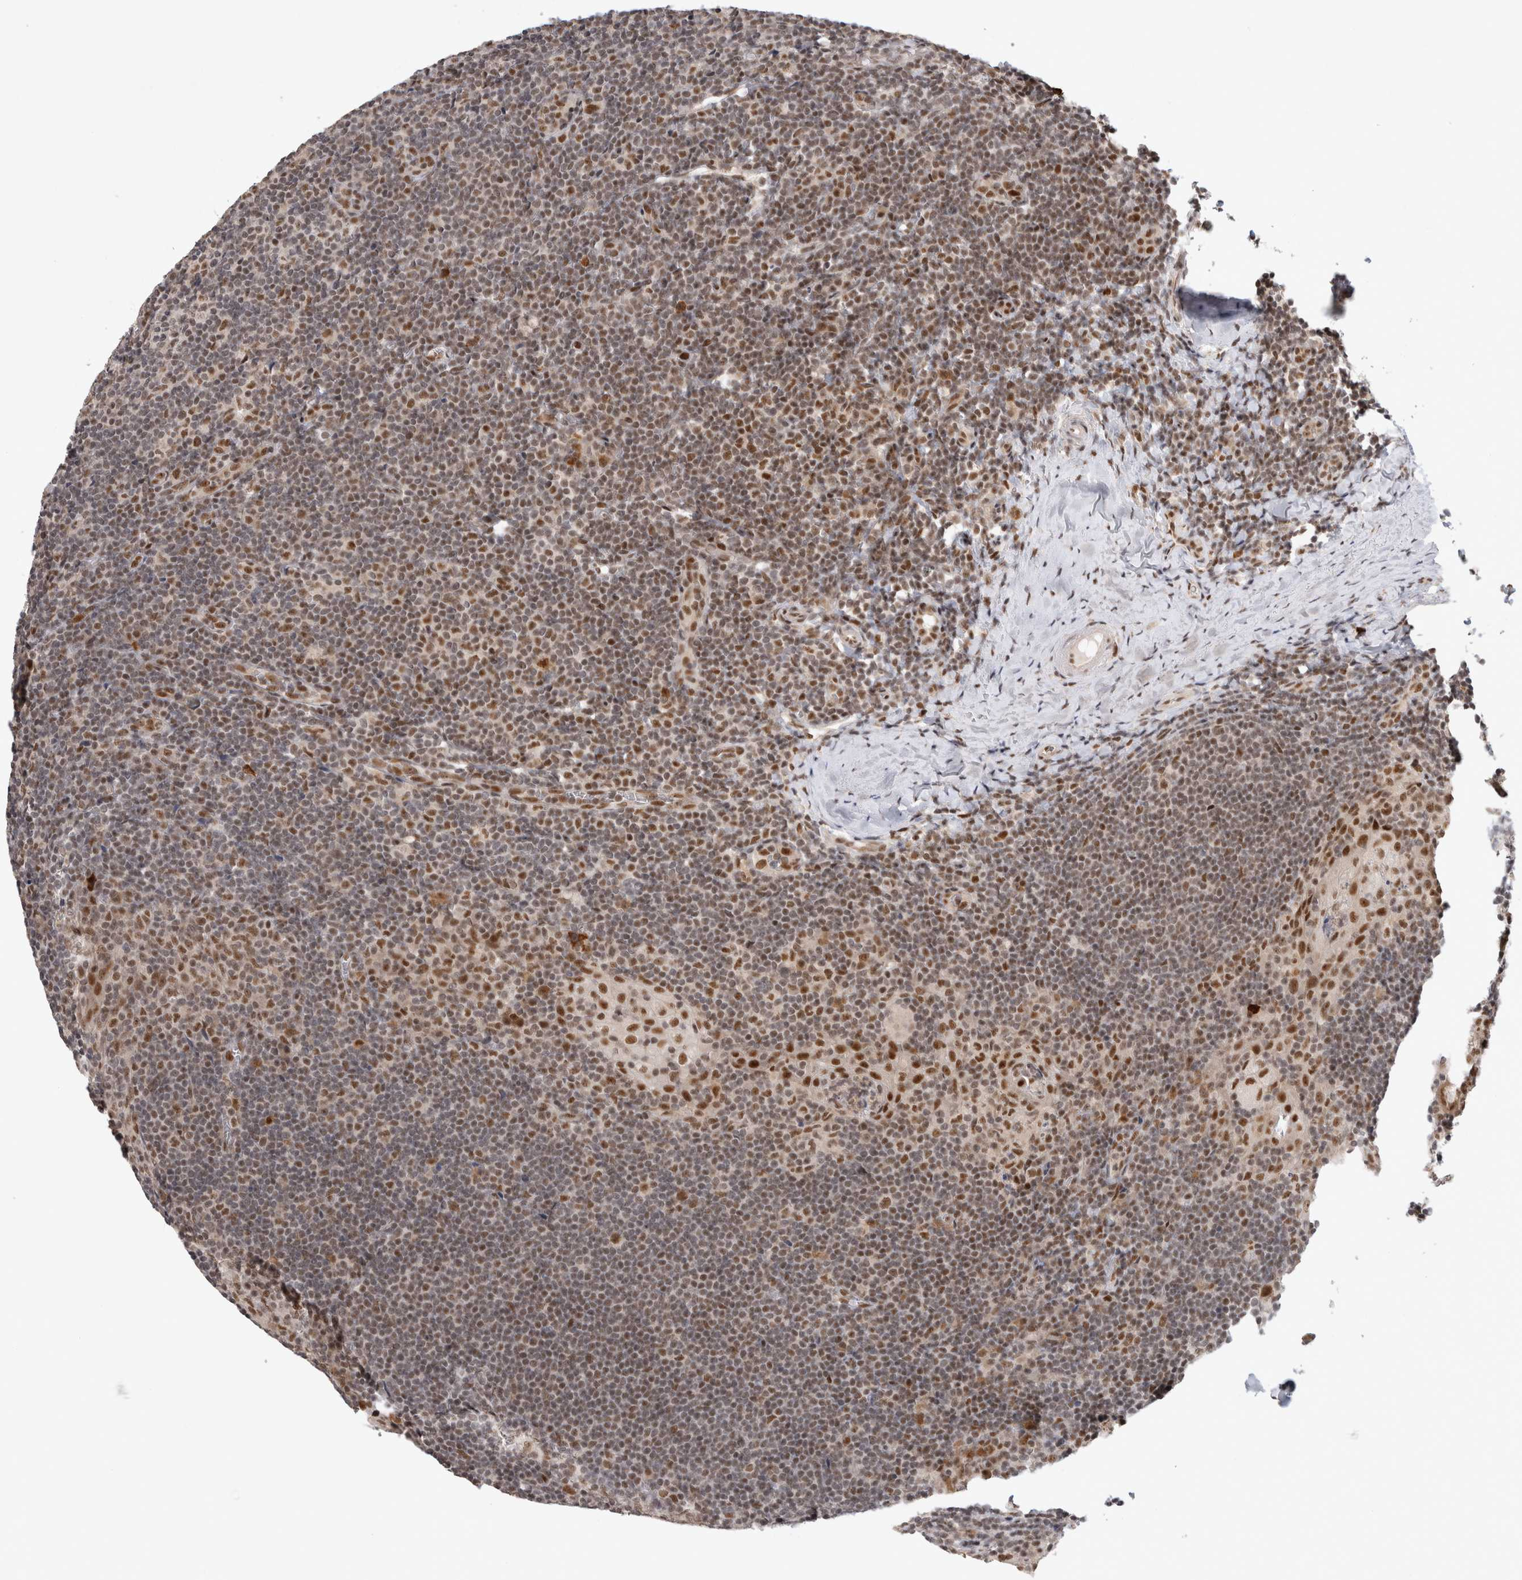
{"staining": {"intensity": "weak", "quantity": ">75%", "location": "nuclear"}, "tissue": "tonsil", "cell_type": "Germinal center cells", "image_type": "normal", "snomed": [{"axis": "morphology", "description": "Normal tissue, NOS"}, {"axis": "topography", "description": "Tonsil"}], "caption": "Immunohistochemistry (IHC) of normal tonsil exhibits low levels of weak nuclear staining in about >75% of germinal center cells. (Brightfield microscopy of DAB IHC at high magnification).", "gene": "HESX1", "patient": {"sex": "male", "age": 37}}